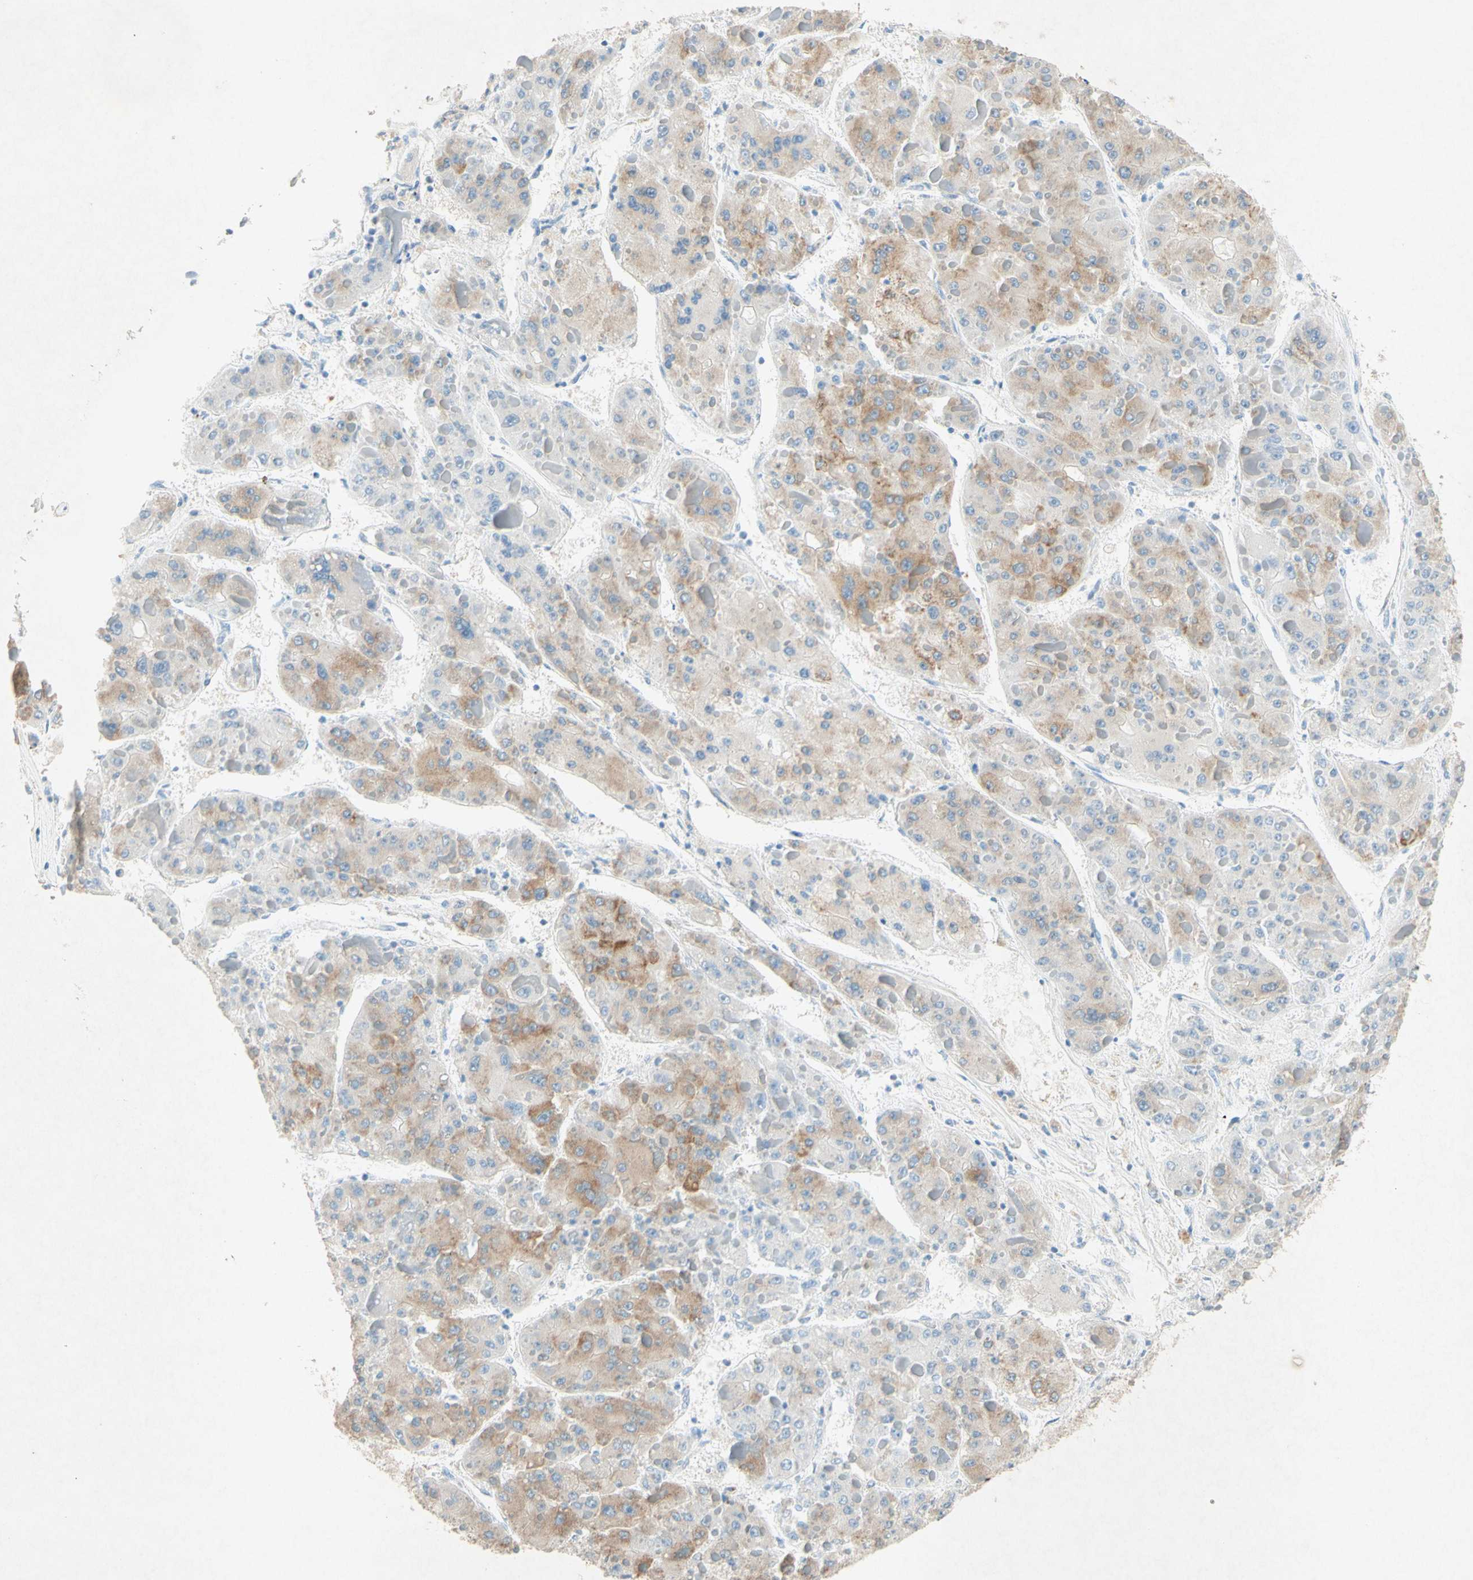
{"staining": {"intensity": "moderate", "quantity": "25%-75%", "location": "cytoplasmic/membranous"}, "tissue": "liver cancer", "cell_type": "Tumor cells", "image_type": "cancer", "snomed": [{"axis": "morphology", "description": "Carcinoma, Hepatocellular, NOS"}, {"axis": "topography", "description": "Liver"}], "caption": "Protein expression analysis of liver cancer (hepatocellular carcinoma) shows moderate cytoplasmic/membranous positivity in approximately 25%-75% of tumor cells.", "gene": "PABPC1", "patient": {"sex": "female", "age": 73}}